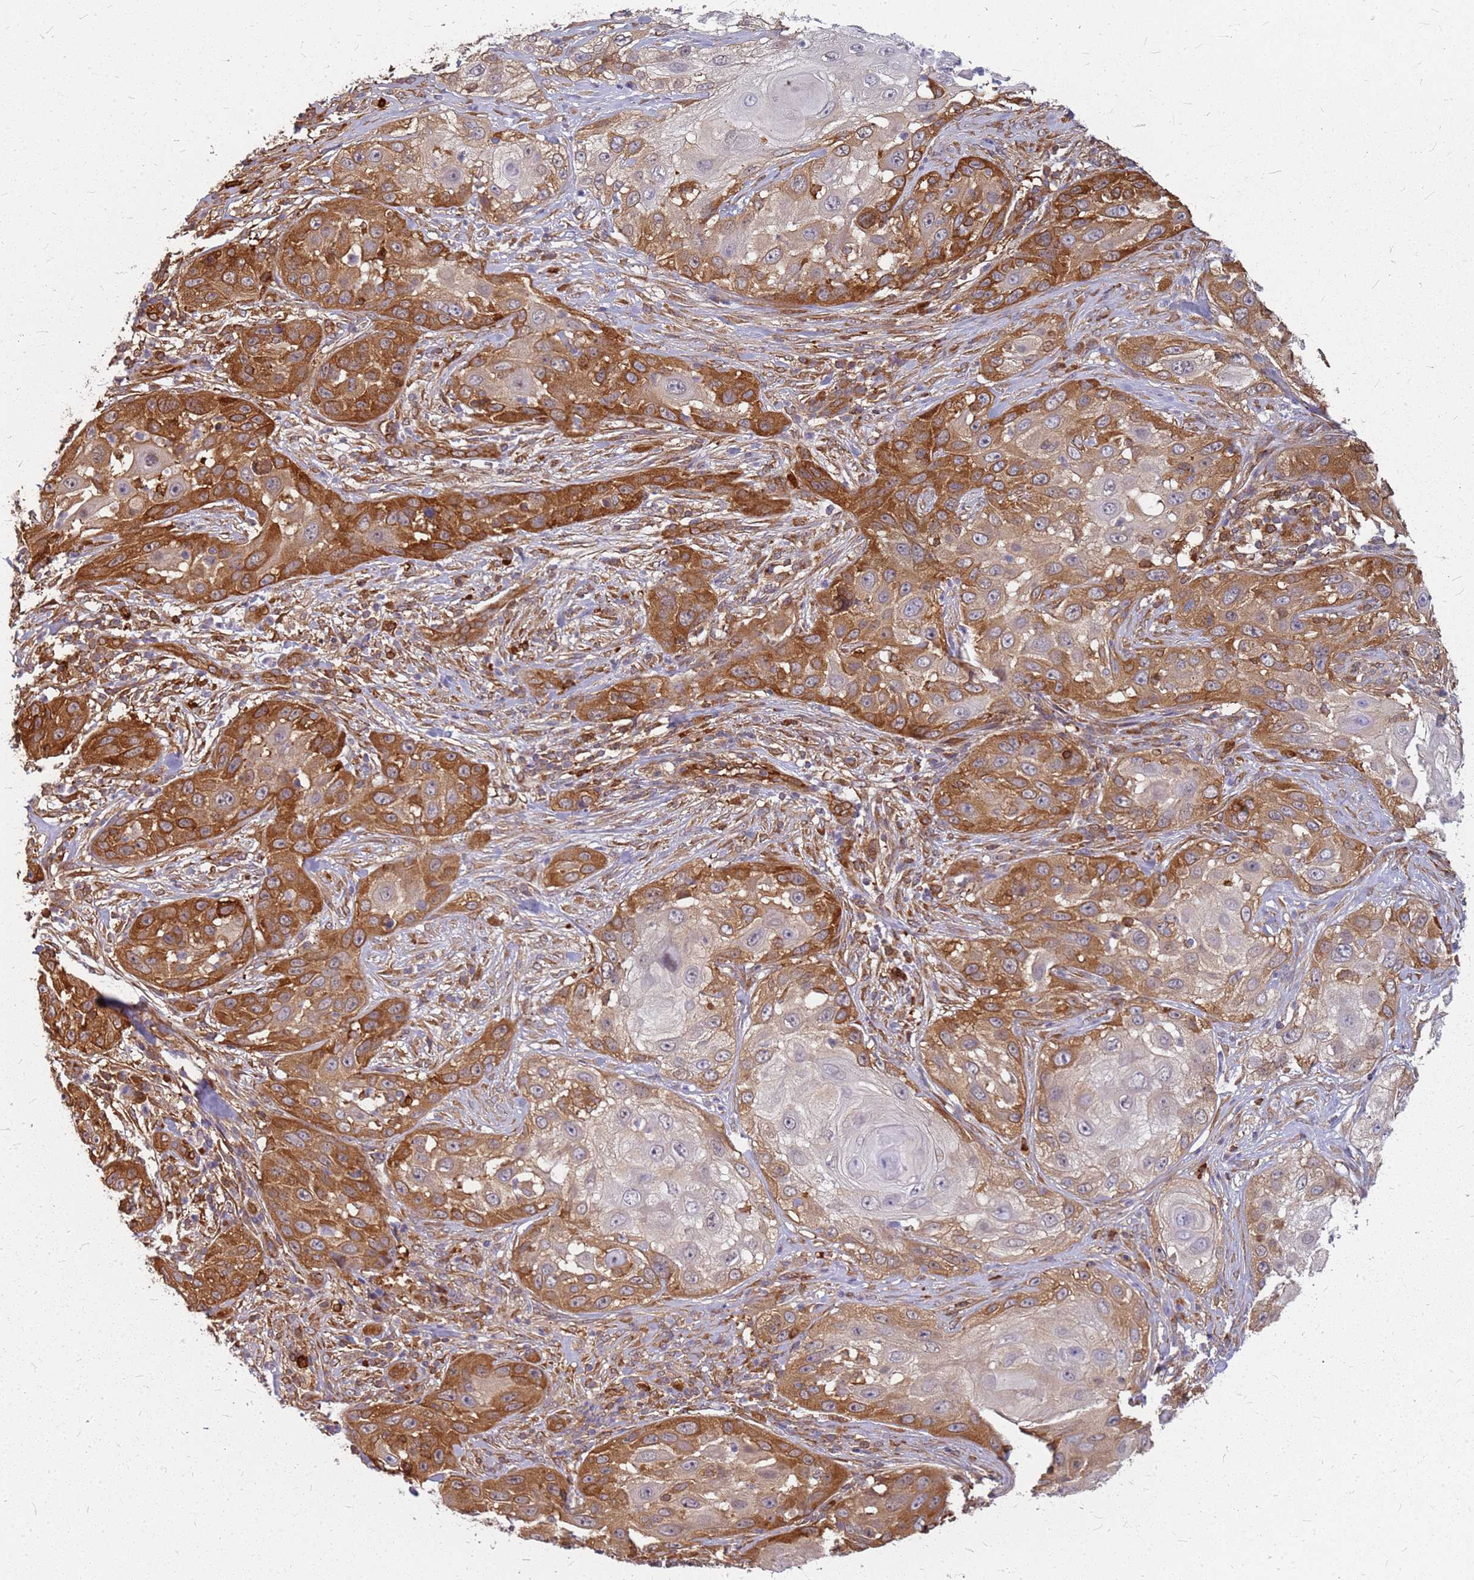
{"staining": {"intensity": "moderate", "quantity": ">75%", "location": "cytoplasmic/membranous"}, "tissue": "skin cancer", "cell_type": "Tumor cells", "image_type": "cancer", "snomed": [{"axis": "morphology", "description": "Squamous cell carcinoma, NOS"}, {"axis": "topography", "description": "Skin"}], "caption": "A histopathology image showing moderate cytoplasmic/membranous staining in about >75% of tumor cells in squamous cell carcinoma (skin), as visualized by brown immunohistochemical staining.", "gene": "HDX", "patient": {"sex": "female", "age": 44}}